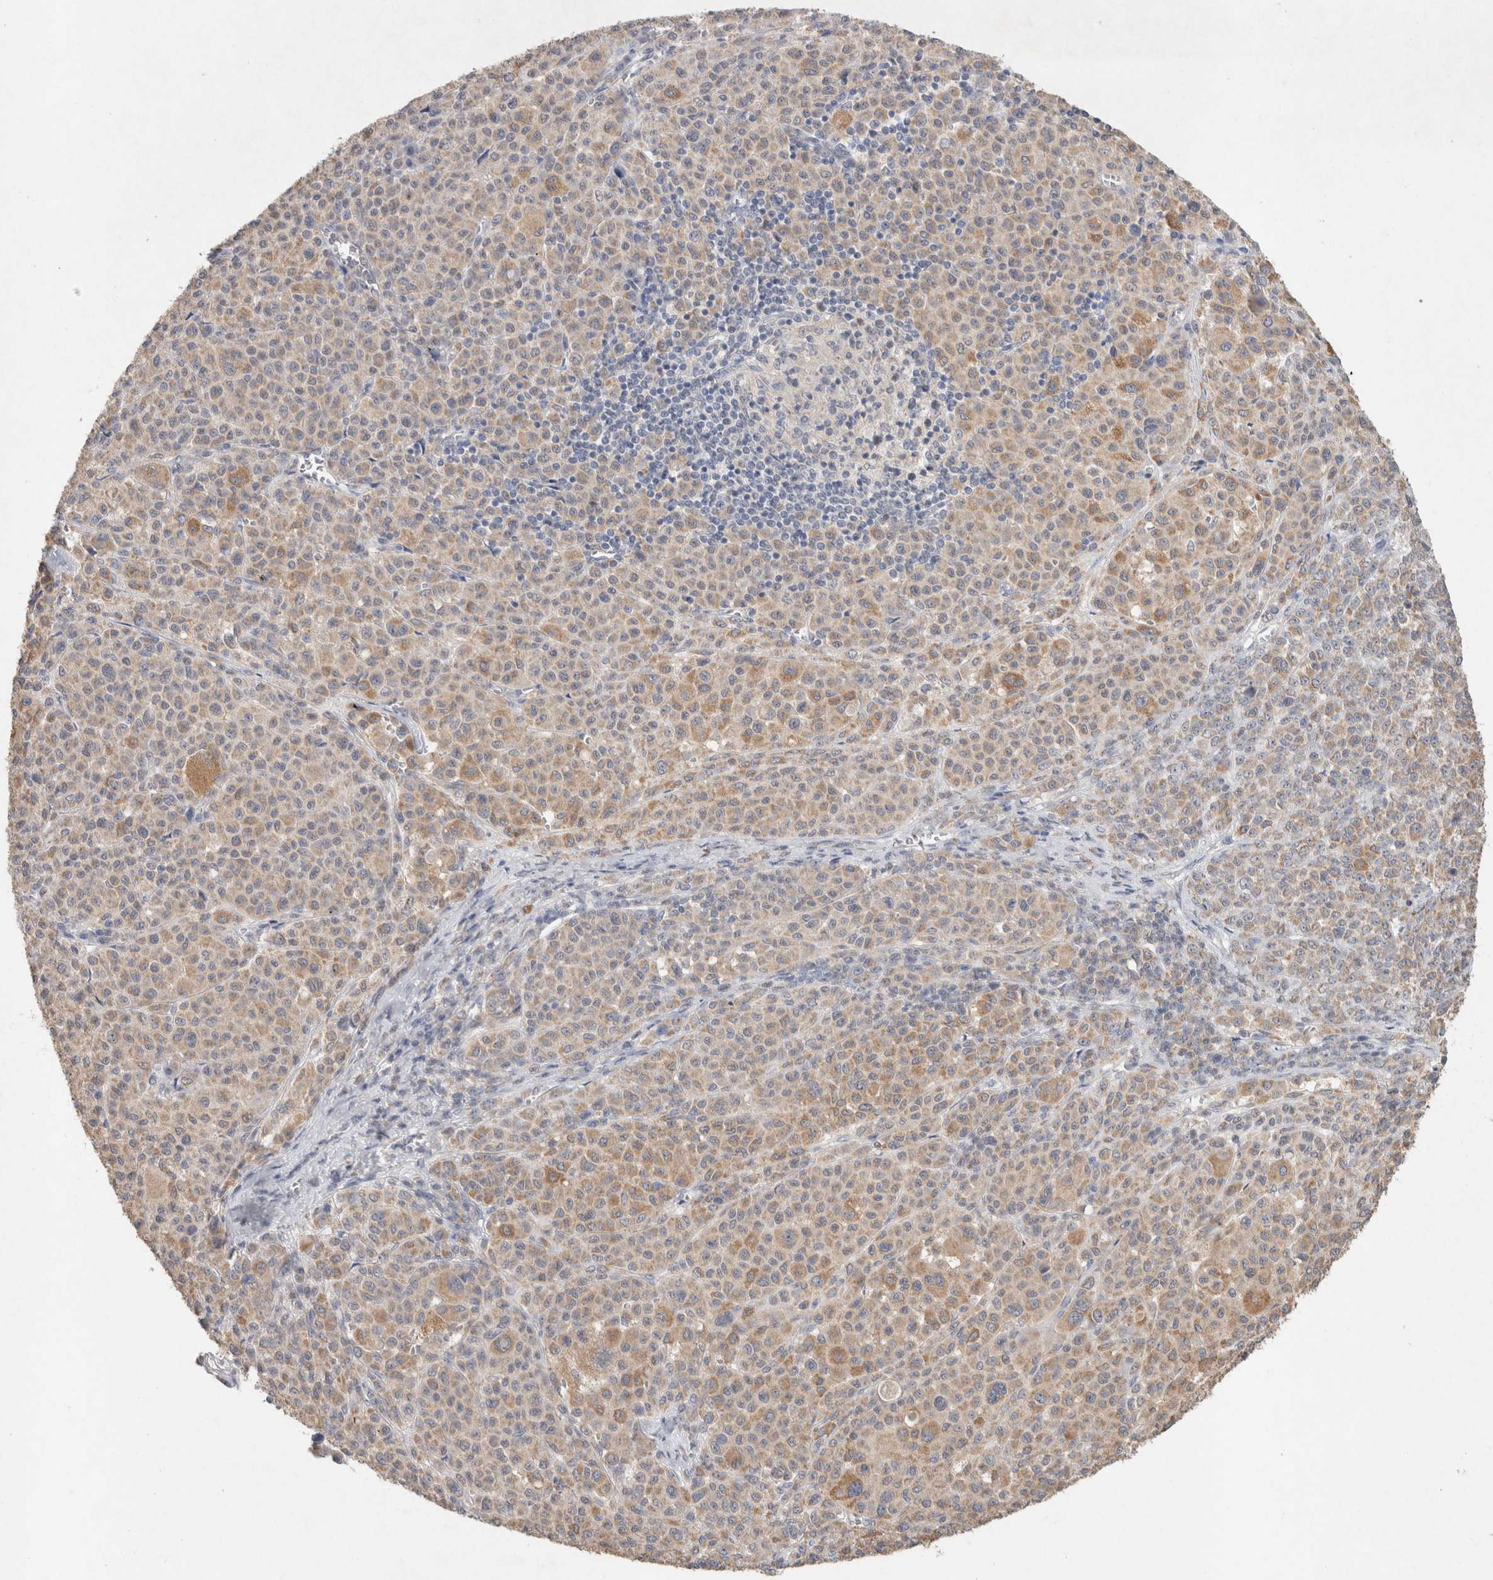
{"staining": {"intensity": "moderate", "quantity": ">75%", "location": "cytoplasmic/membranous"}, "tissue": "melanoma", "cell_type": "Tumor cells", "image_type": "cancer", "snomed": [{"axis": "morphology", "description": "Malignant melanoma, Metastatic site"}, {"axis": "topography", "description": "Skin"}], "caption": "Protein analysis of melanoma tissue reveals moderate cytoplasmic/membranous staining in approximately >75% of tumor cells. The protein is stained brown, and the nuclei are stained in blue (DAB (3,3'-diaminobenzidine) IHC with brightfield microscopy, high magnification).", "gene": "RAB14", "patient": {"sex": "female", "age": 74}}